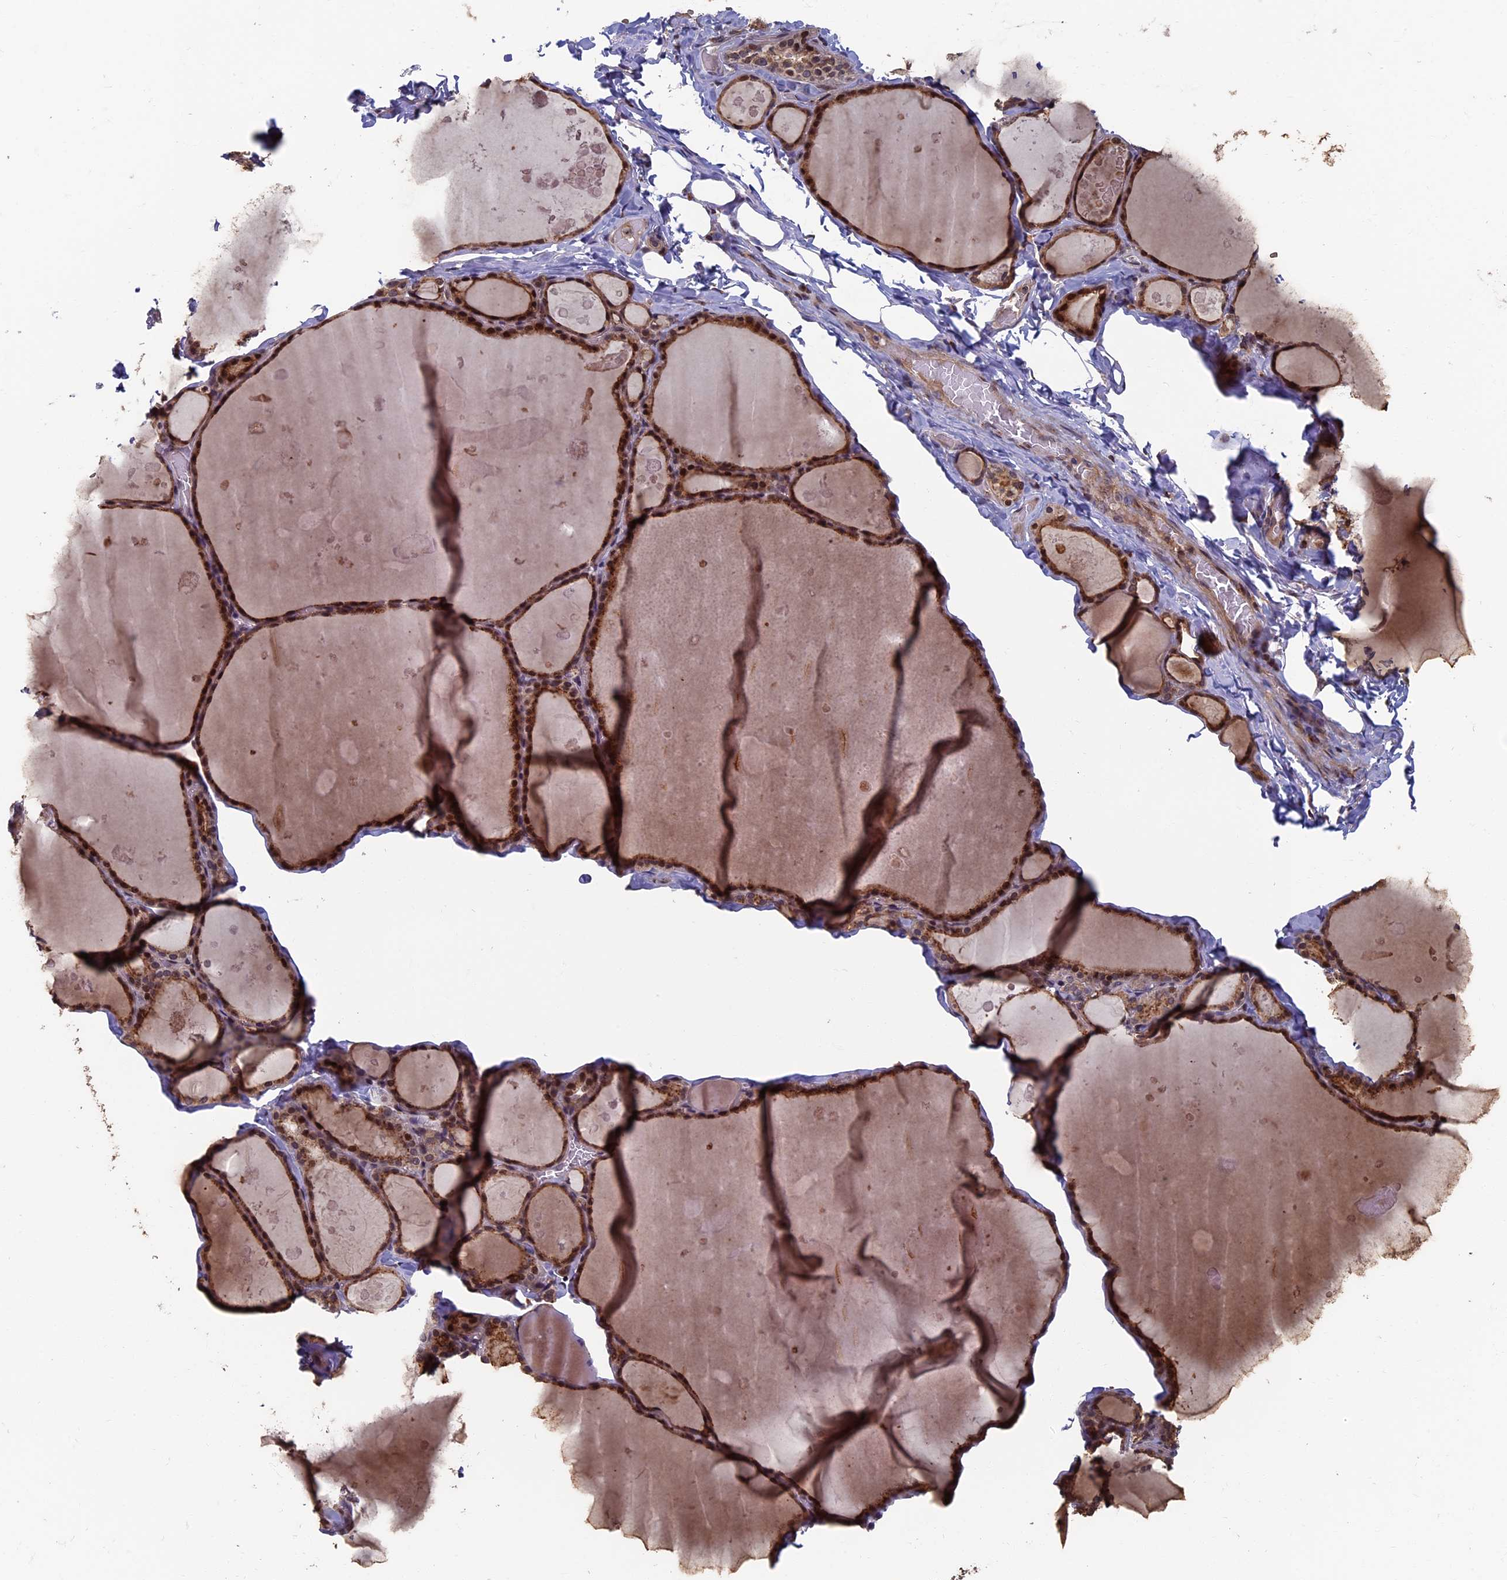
{"staining": {"intensity": "moderate", "quantity": ">75%", "location": "cytoplasmic/membranous,nuclear"}, "tissue": "thyroid gland", "cell_type": "Glandular cells", "image_type": "normal", "snomed": [{"axis": "morphology", "description": "Normal tissue, NOS"}, {"axis": "topography", "description": "Thyroid gland"}], "caption": "IHC of normal human thyroid gland reveals medium levels of moderate cytoplasmic/membranous,nuclear expression in approximately >75% of glandular cells.", "gene": "RASGRF1", "patient": {"sex": "male", "age": 56}}